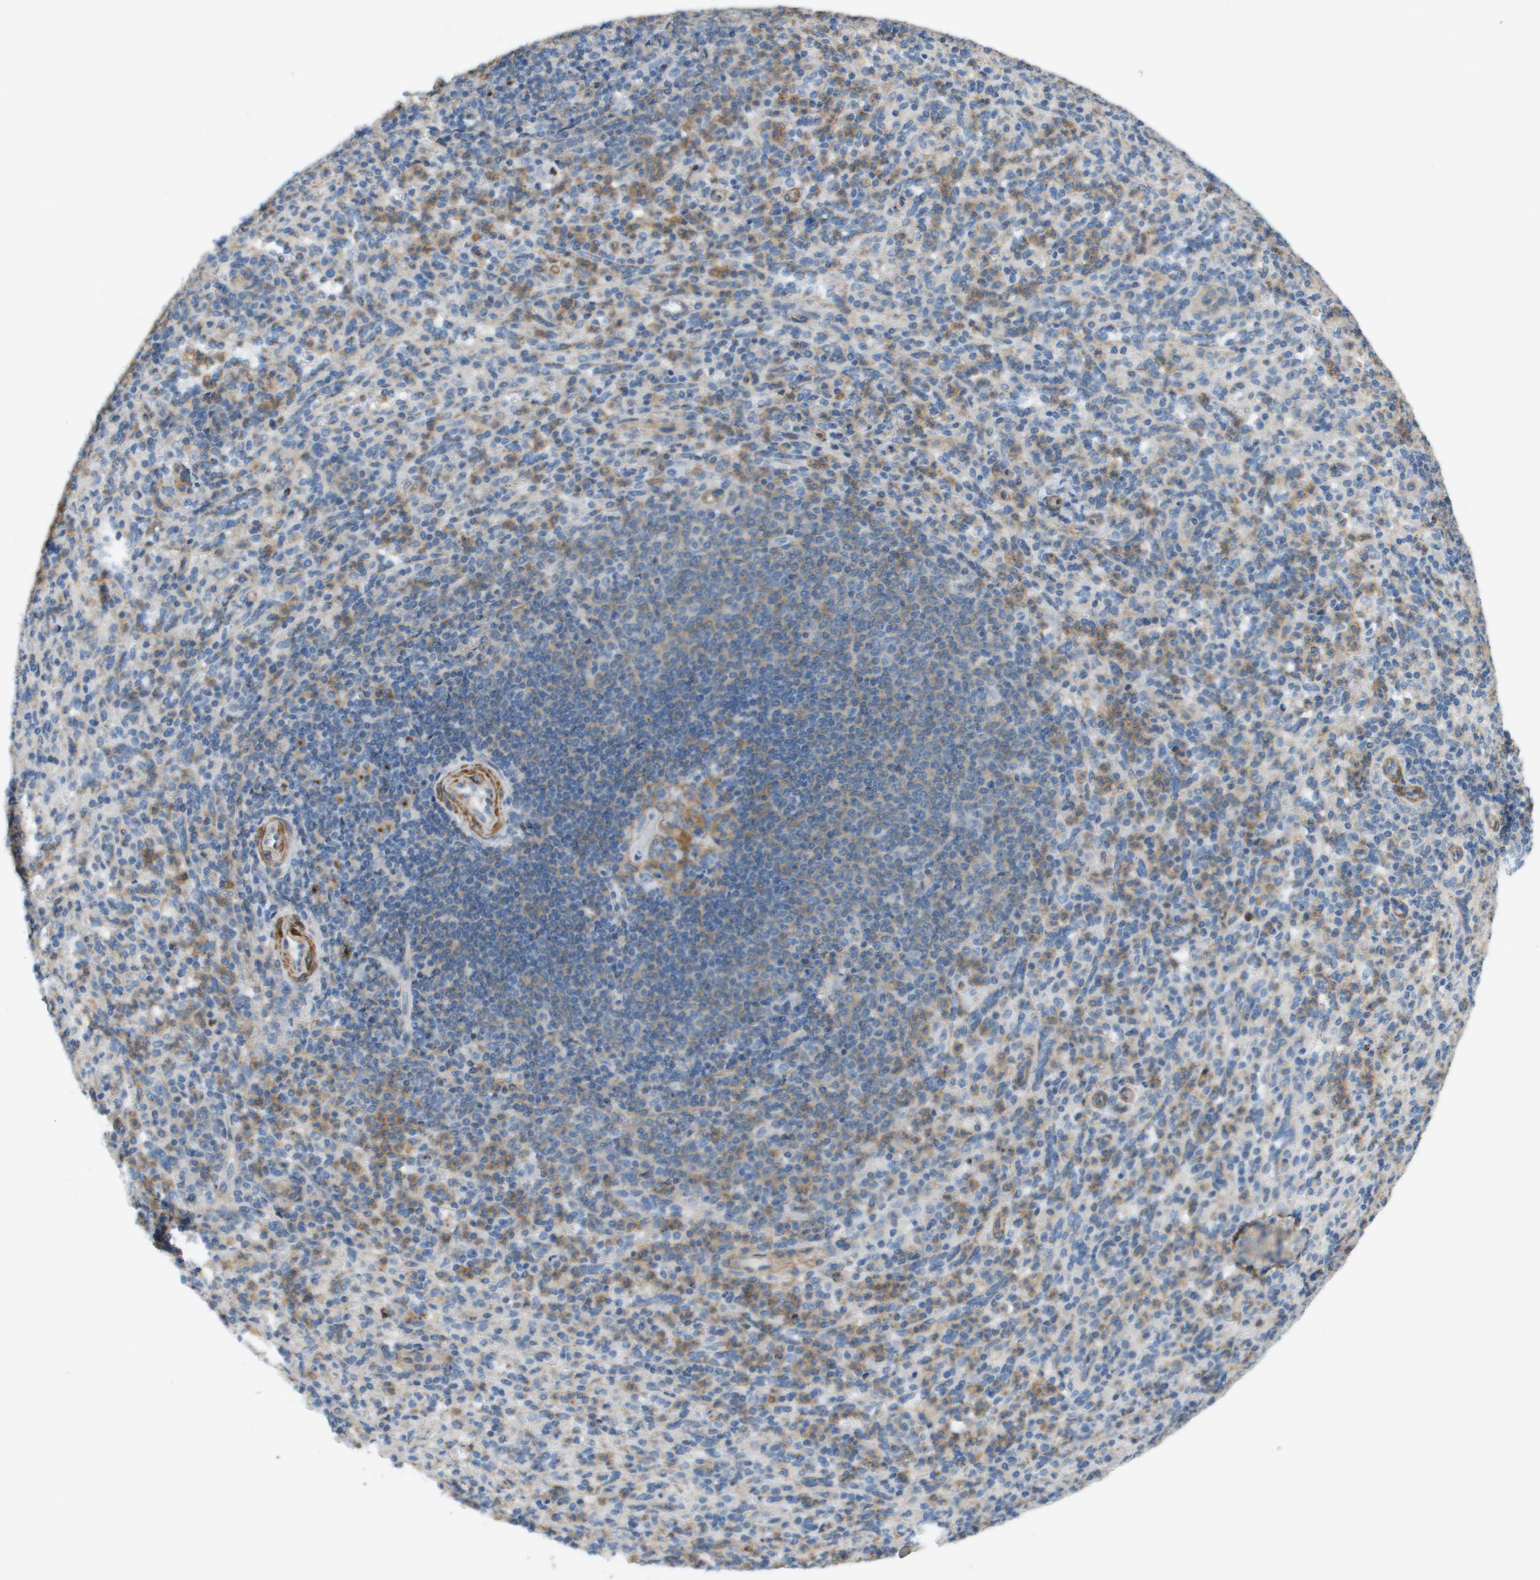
{"staining": {"intensity": "moderate", "quantity": "25%-75%", "location": "cytoplasmic/membranous"}, "tissue": "spleen", "cell_type": "Cells in red pulp", "image_type": "normal", "snomed": [{"axis": "morphology", "description": "Normal tissue, NOS"}, {"axis": "topography", "description": "Spleen"}], "caption": "A brown stain shows moderate cytoplasmic/membranous expression of a protein in cells in red pulp of unremarkable human spleen. The protein is stained brown, and the nuclei are stained in blue (DAB (3,3'-diaminobenzidine) IHC with brightfield microscopy, high magnification).", "gene": "MYH11", "patient": {"sex": "male", "age": 36}}